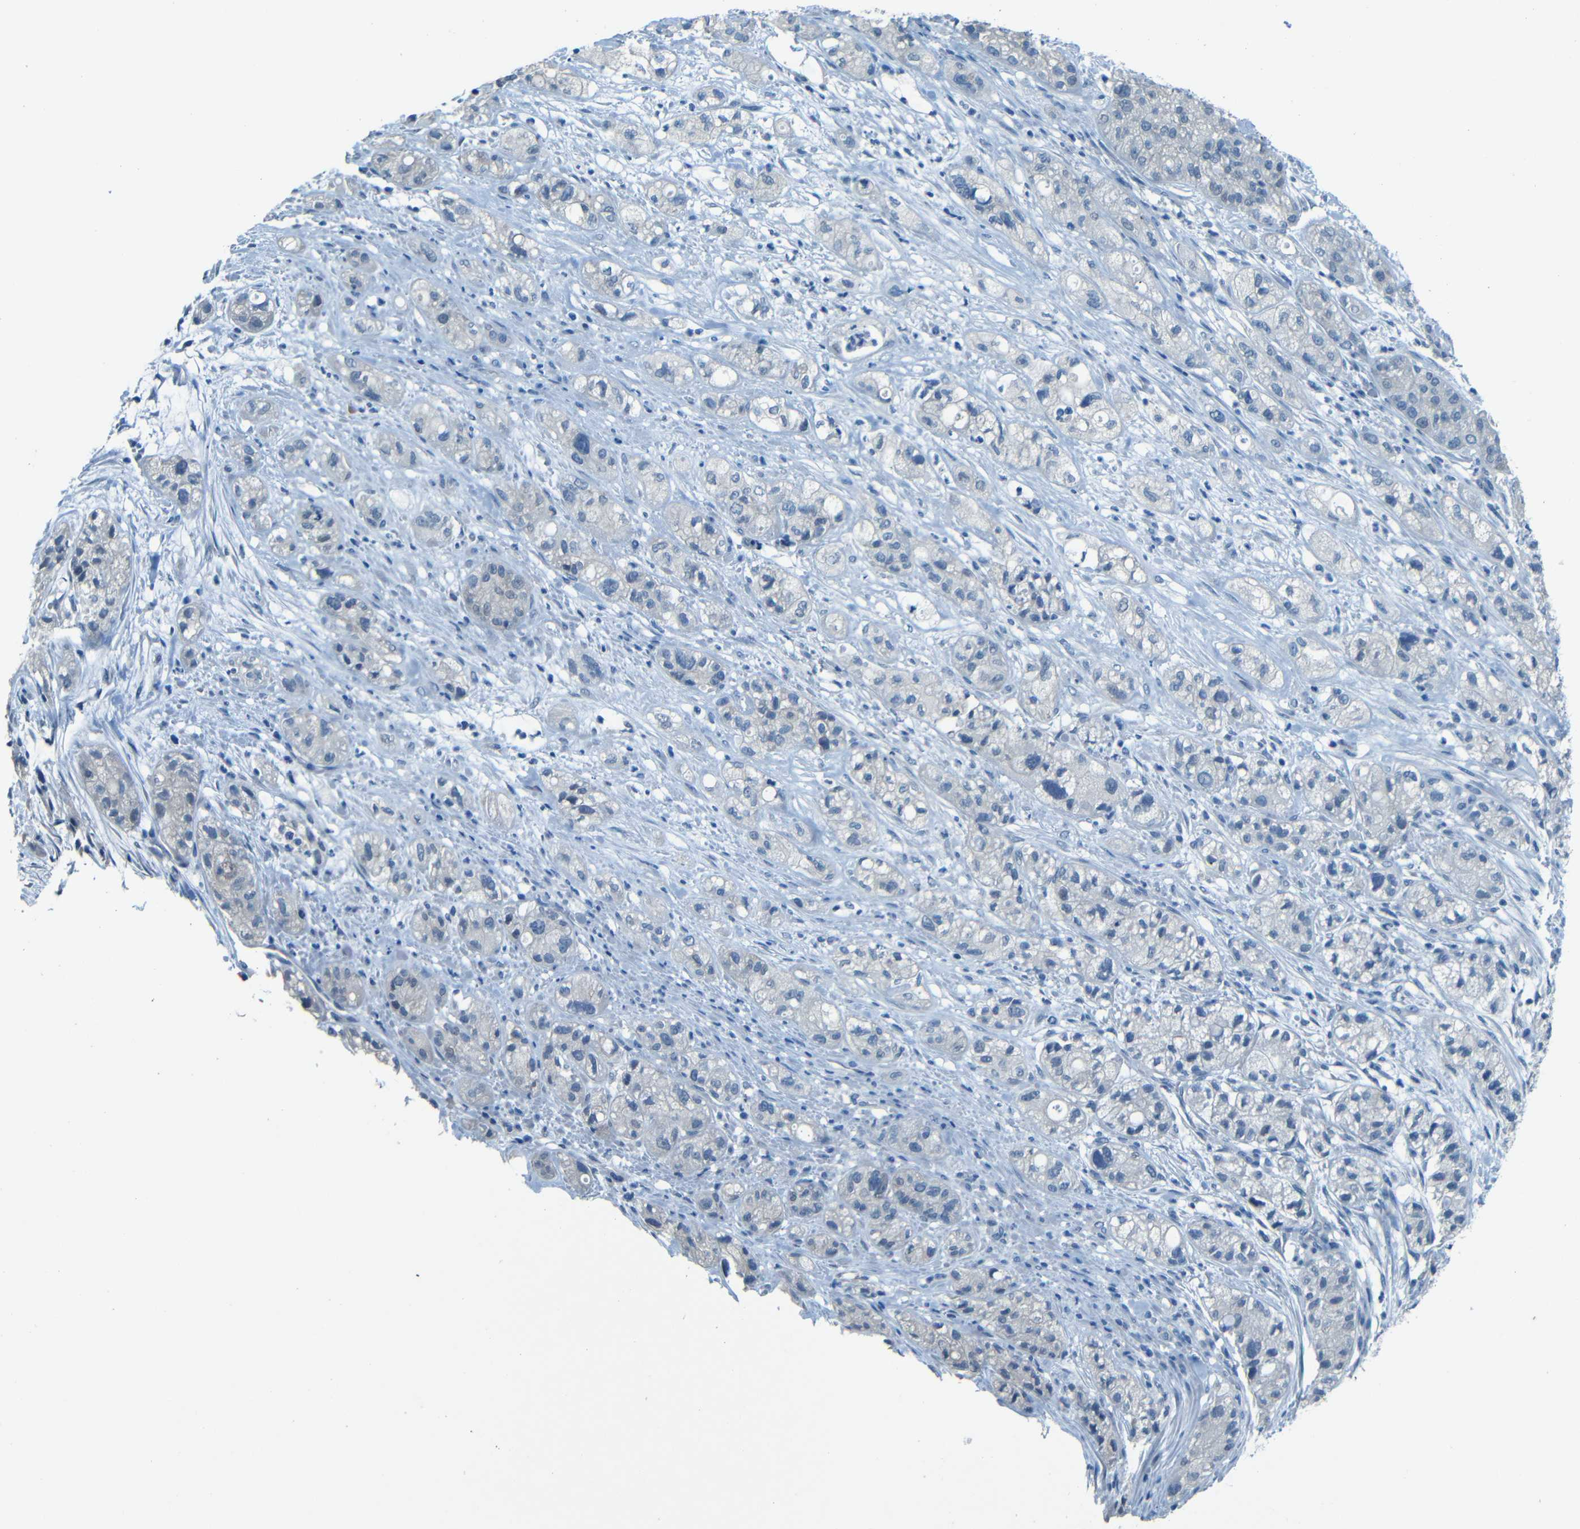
{"staining": {"intensity": "negative", "quantity": "none", "location": "none"}, "tissue": "pancreatic cancer", "cell_type": "Tumor cells", "image_type": "cancer", "snomed": [{"axis": "morphology", "description": "Adenocarcinoma, NOS"}, {"axis": "topography", "description": "Pancreas"}], "caption": "Tumor cells are negative for protein expression in human adenocarcinoma (pancreatic).", "gene": "ZMAT1", "patient": {"sex": "female", "age": 78}}